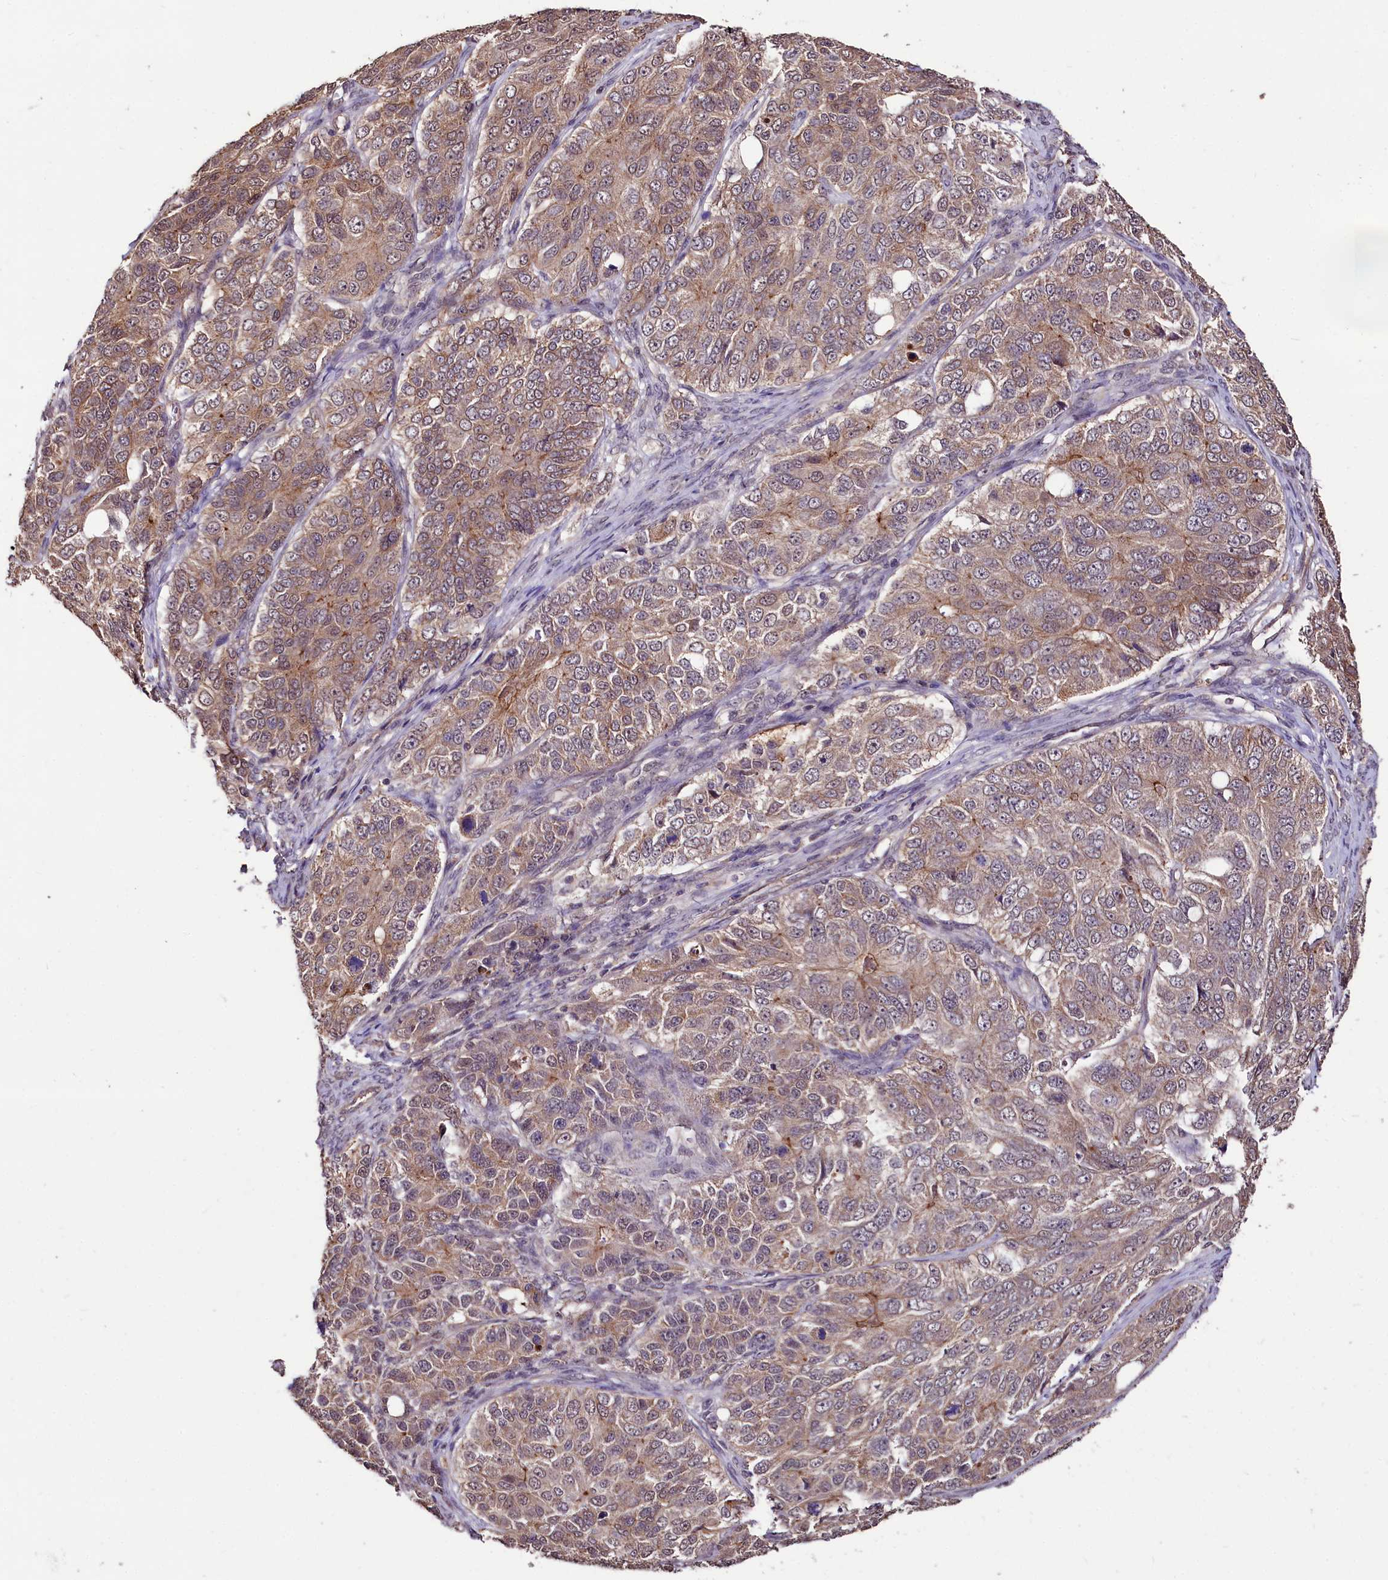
{"staining": {"intensity": "weak", "quantity": ">75%", "location": "cytoplasmic/membranous"}, "tissue": "ovarian cancer", "cell_type": "Tumor cells", "image_type": "cancer", "snomed": [{"axis": "morphology", "description": "Carcinoma, endometroid"}, {"axis": "topography", "description": "Ovary"}], "caption": "Tumor cells exhibit low levels of weak cytoplasmic/membranous expression in approximately >75% of cells in ovarian cancer (endometroid carcinoma).", "gene": "KLRB1", "patient": {"sex": "female", "age": 51}}